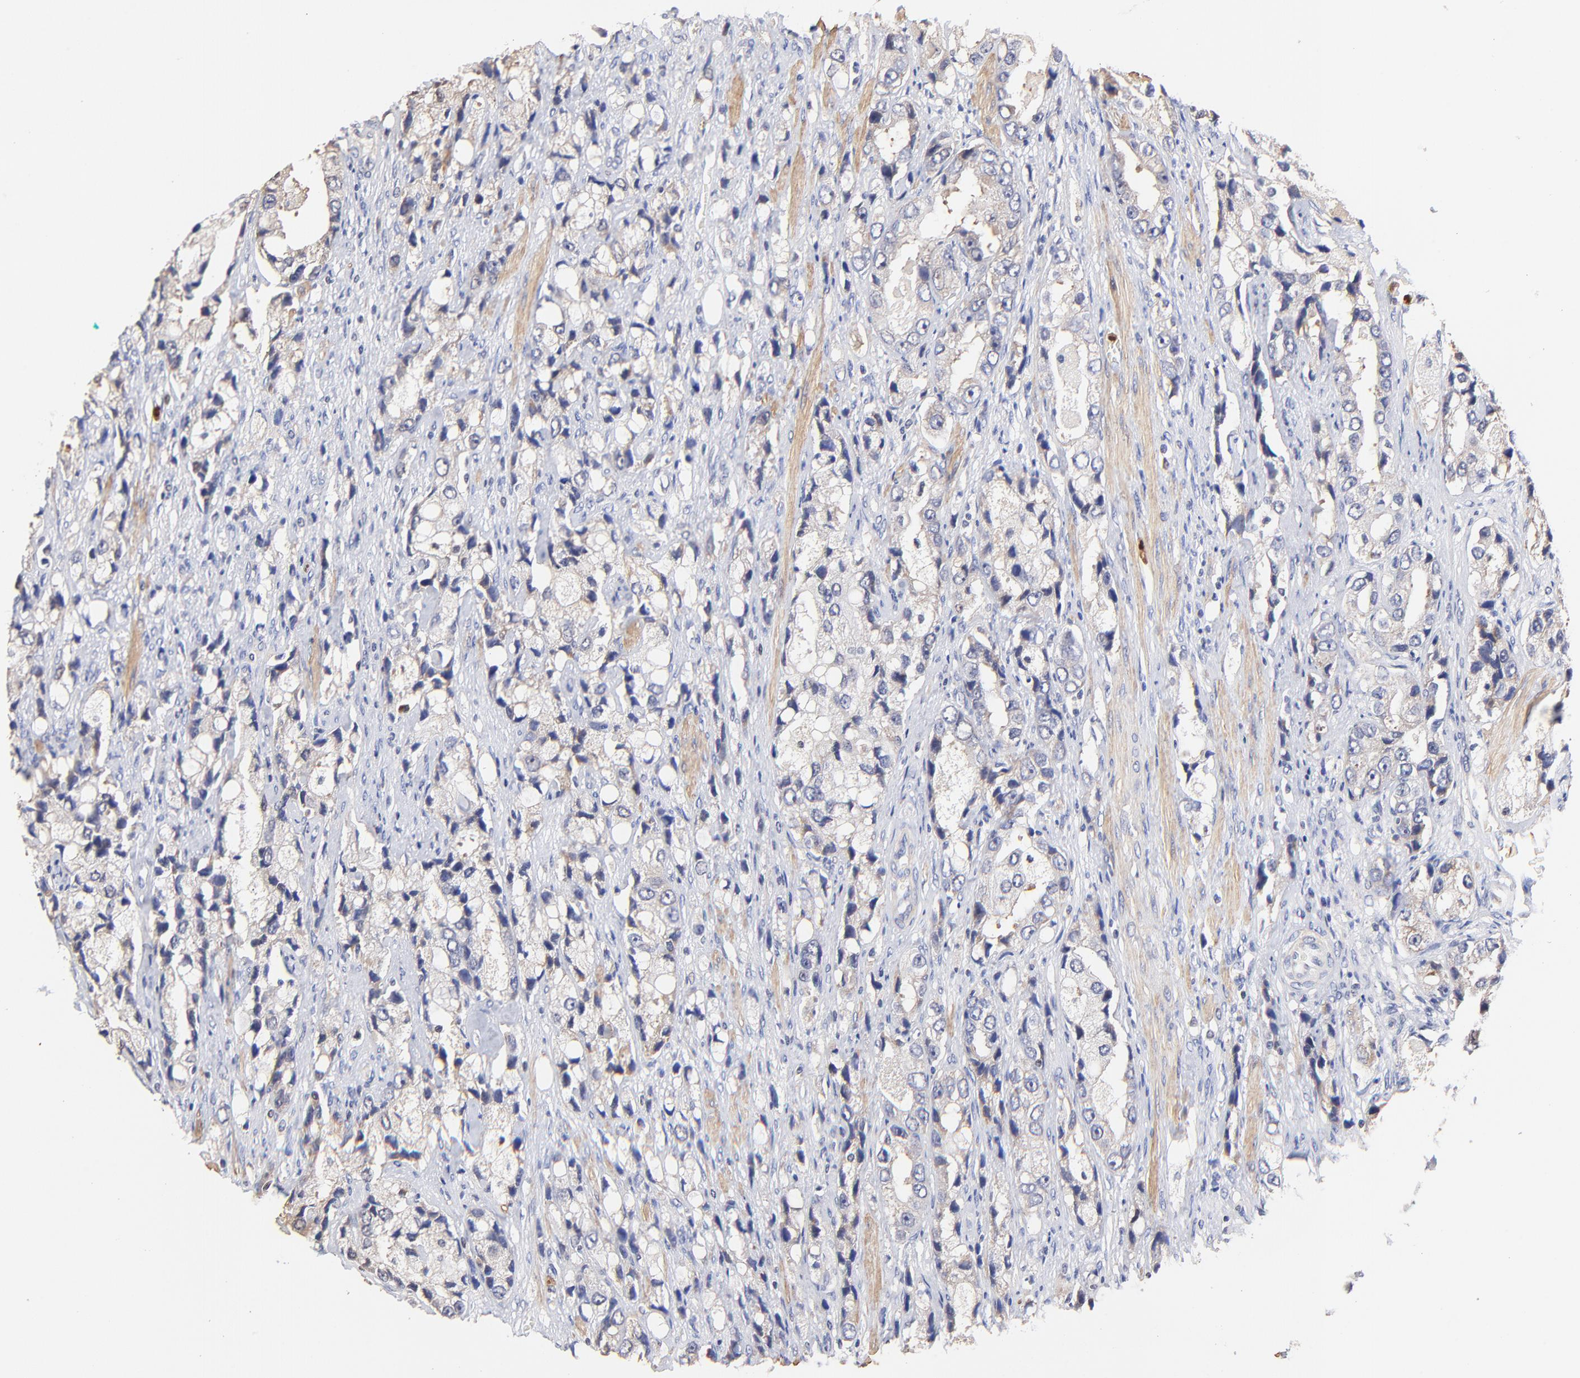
{"staining": {"intensity": "weak", "quantity": ">75%", "location": "cytoplasmic/membranous"}, "tissue": "prostate cancer", "cell_type": "Tumor cells", "image_type": "cancer", "snomed": [{"axis": "morphology", "description": "Adenocarcinoma, High grade"}, {"axis": "topography", "description": "Prostate"}], "caption": "Immunohistochemistry (IHC) staining of adenocarcinoma (high-grade) (prostate), which demonstrates low levels of weak cytoplasmic/membranous staining in approximately >75% of tumor cells indicating weak cytoplasmic/membranous protein positivity. The staining was performed using DAB (brown) for protein detection and nuclei were counterstained in hematoxylin (blue).", "gene": "BBOF1", "patient": {"sex": "male", "age": 63}}